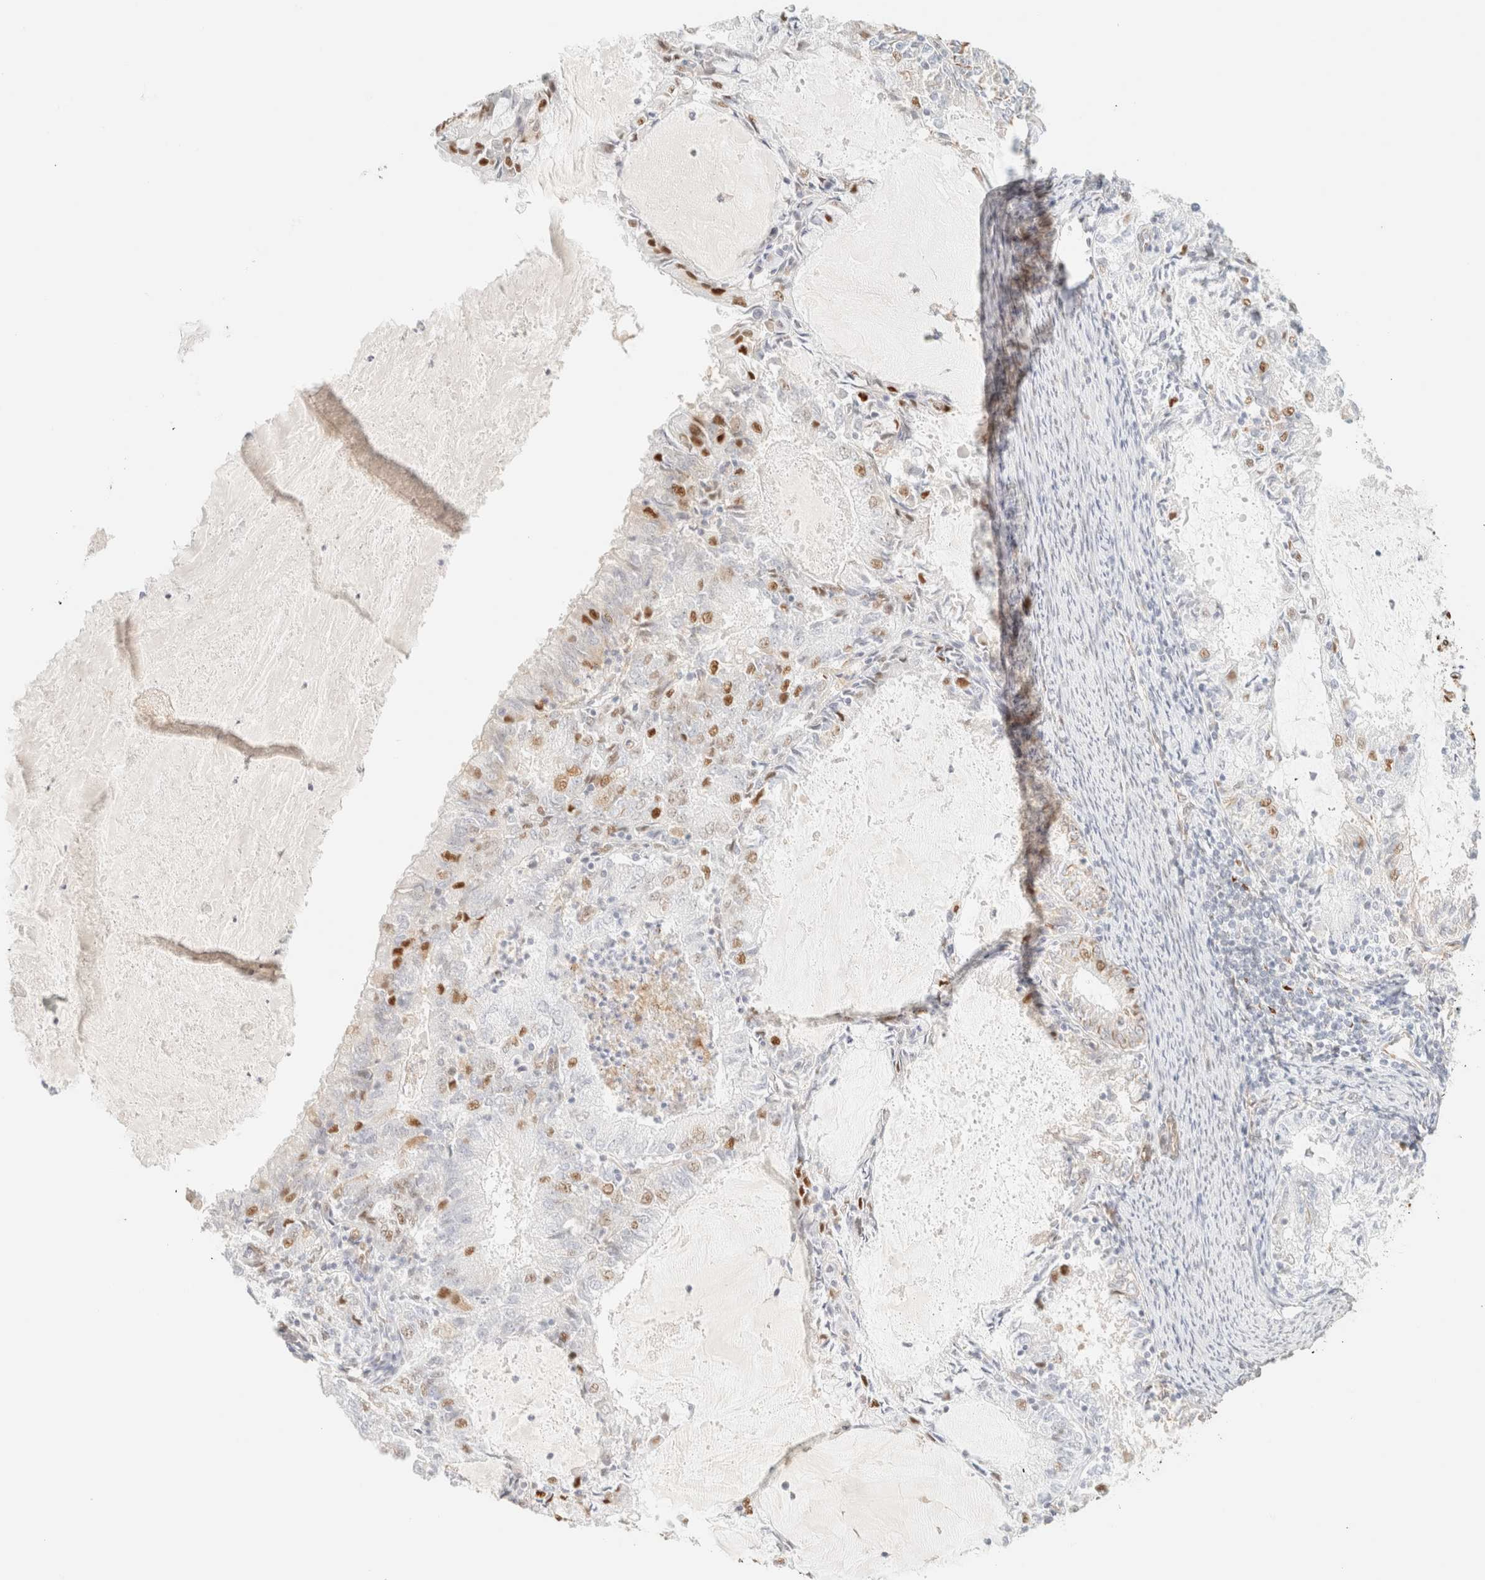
{"staining": {"intensity": "moderate", "quantity": "<25%", "location": "nuclear"}, "tissue": "endometrial cancer", "cell_type": "Tumor cells", "image_type": "cancer", "snomed": [{"axis": "morphology", "description": "Adenocarcinoma, NOS"}, {"axis": "topography", "description": "Endometrium"}], "caption": "IHC histopathology image of endometrial adenocarcinoma stained for a protein (brown), which reveals low levels of moderate nuclear staining in about <25% of tumor cells.", "gene": "ZSCAN18", "patient": {"sex": "female", "age": 57}}